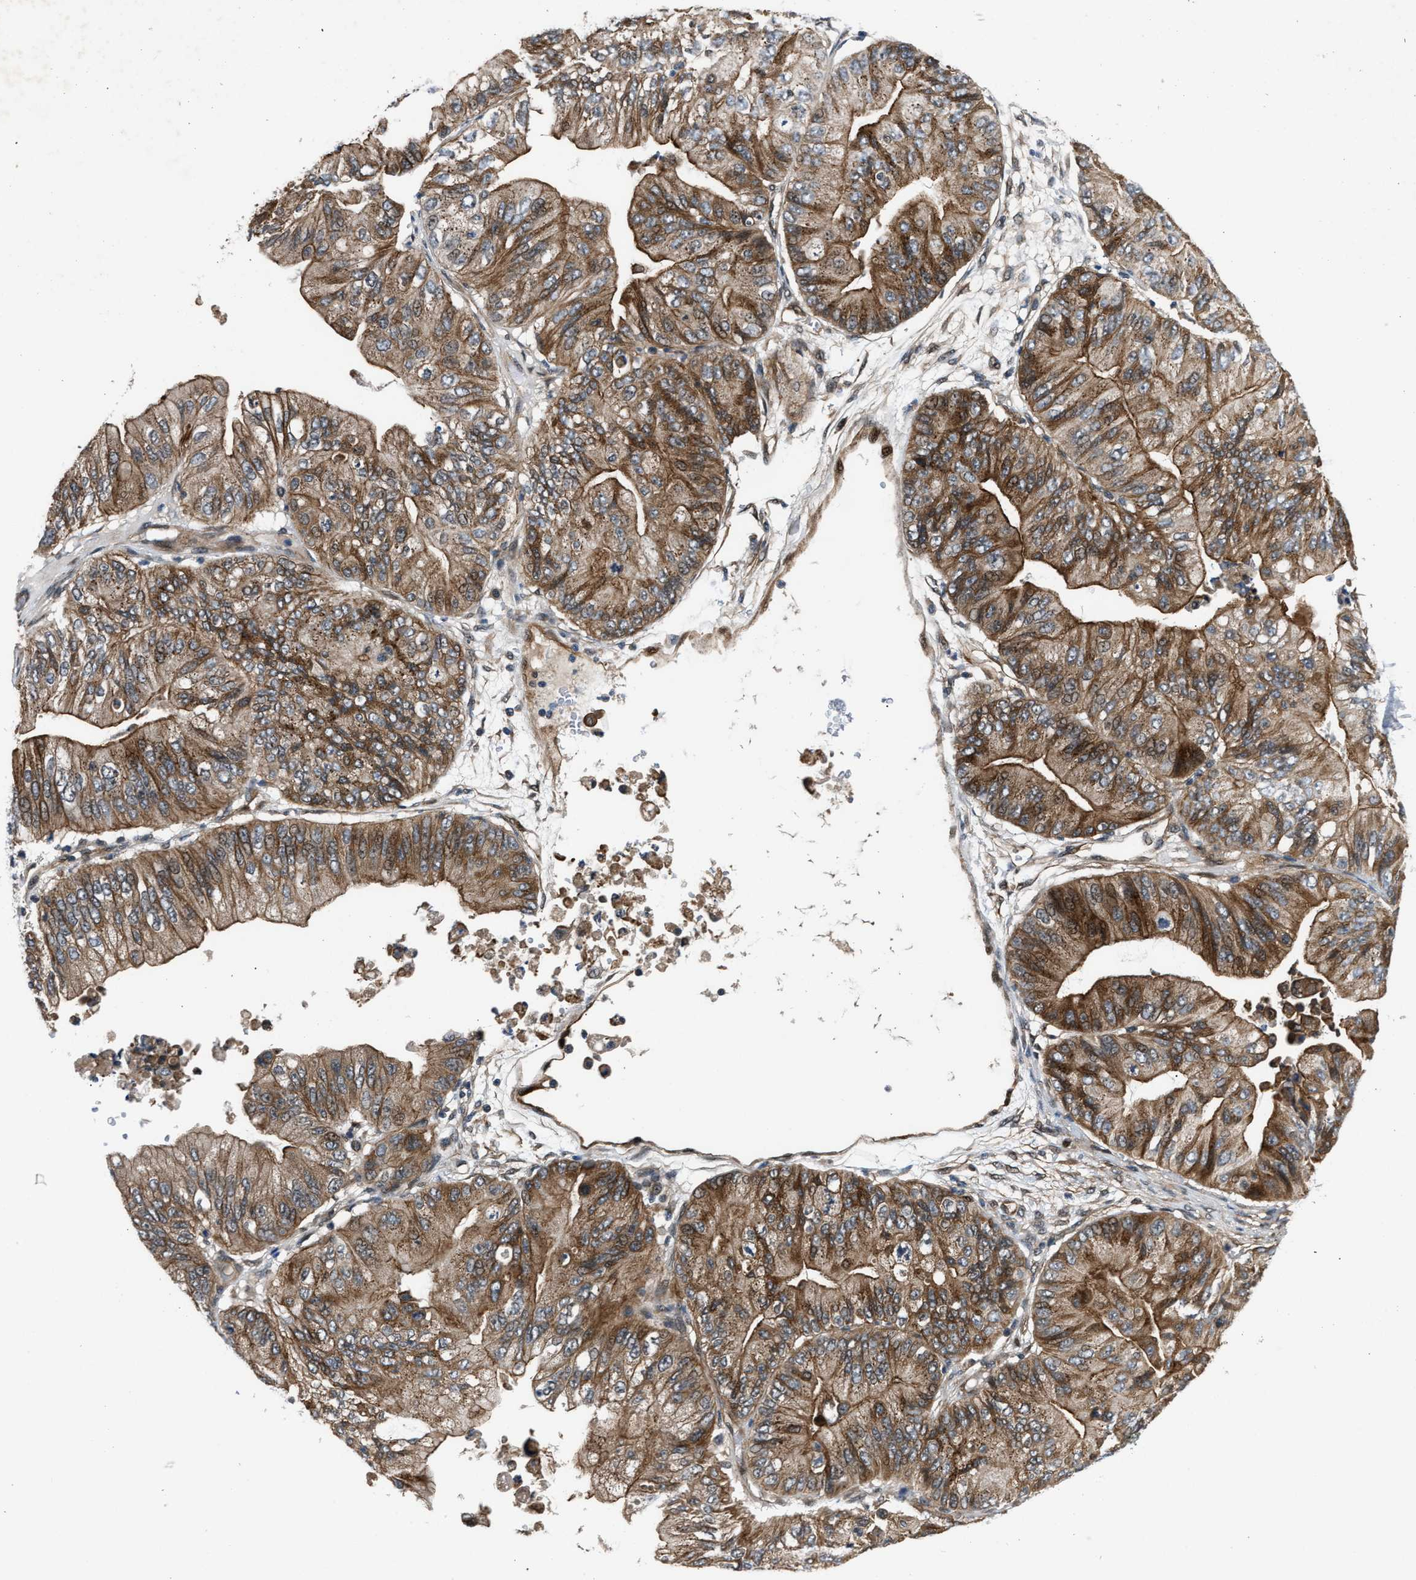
{"staining": {"intensity": "moderate", "quantity": ">75%", "location": "cytoplasmic/membranous"}, "tissue": "ovarian cancer", "cell_type": "Tumor cells", "image_type": "cancer", "snomed": [{"axis": "morphology", "description": "Cystadenocarcinoma, mucinous, NOS"}, {"axis": "topography", "description": "Ovary"}], "caption": "Tumor cells show moderate cytoplasmic/membranous staining in approximately >75% of cells in ovarian cancer.", "gene": "COPS2", "patient": {"sex": "female", "age": 61}}